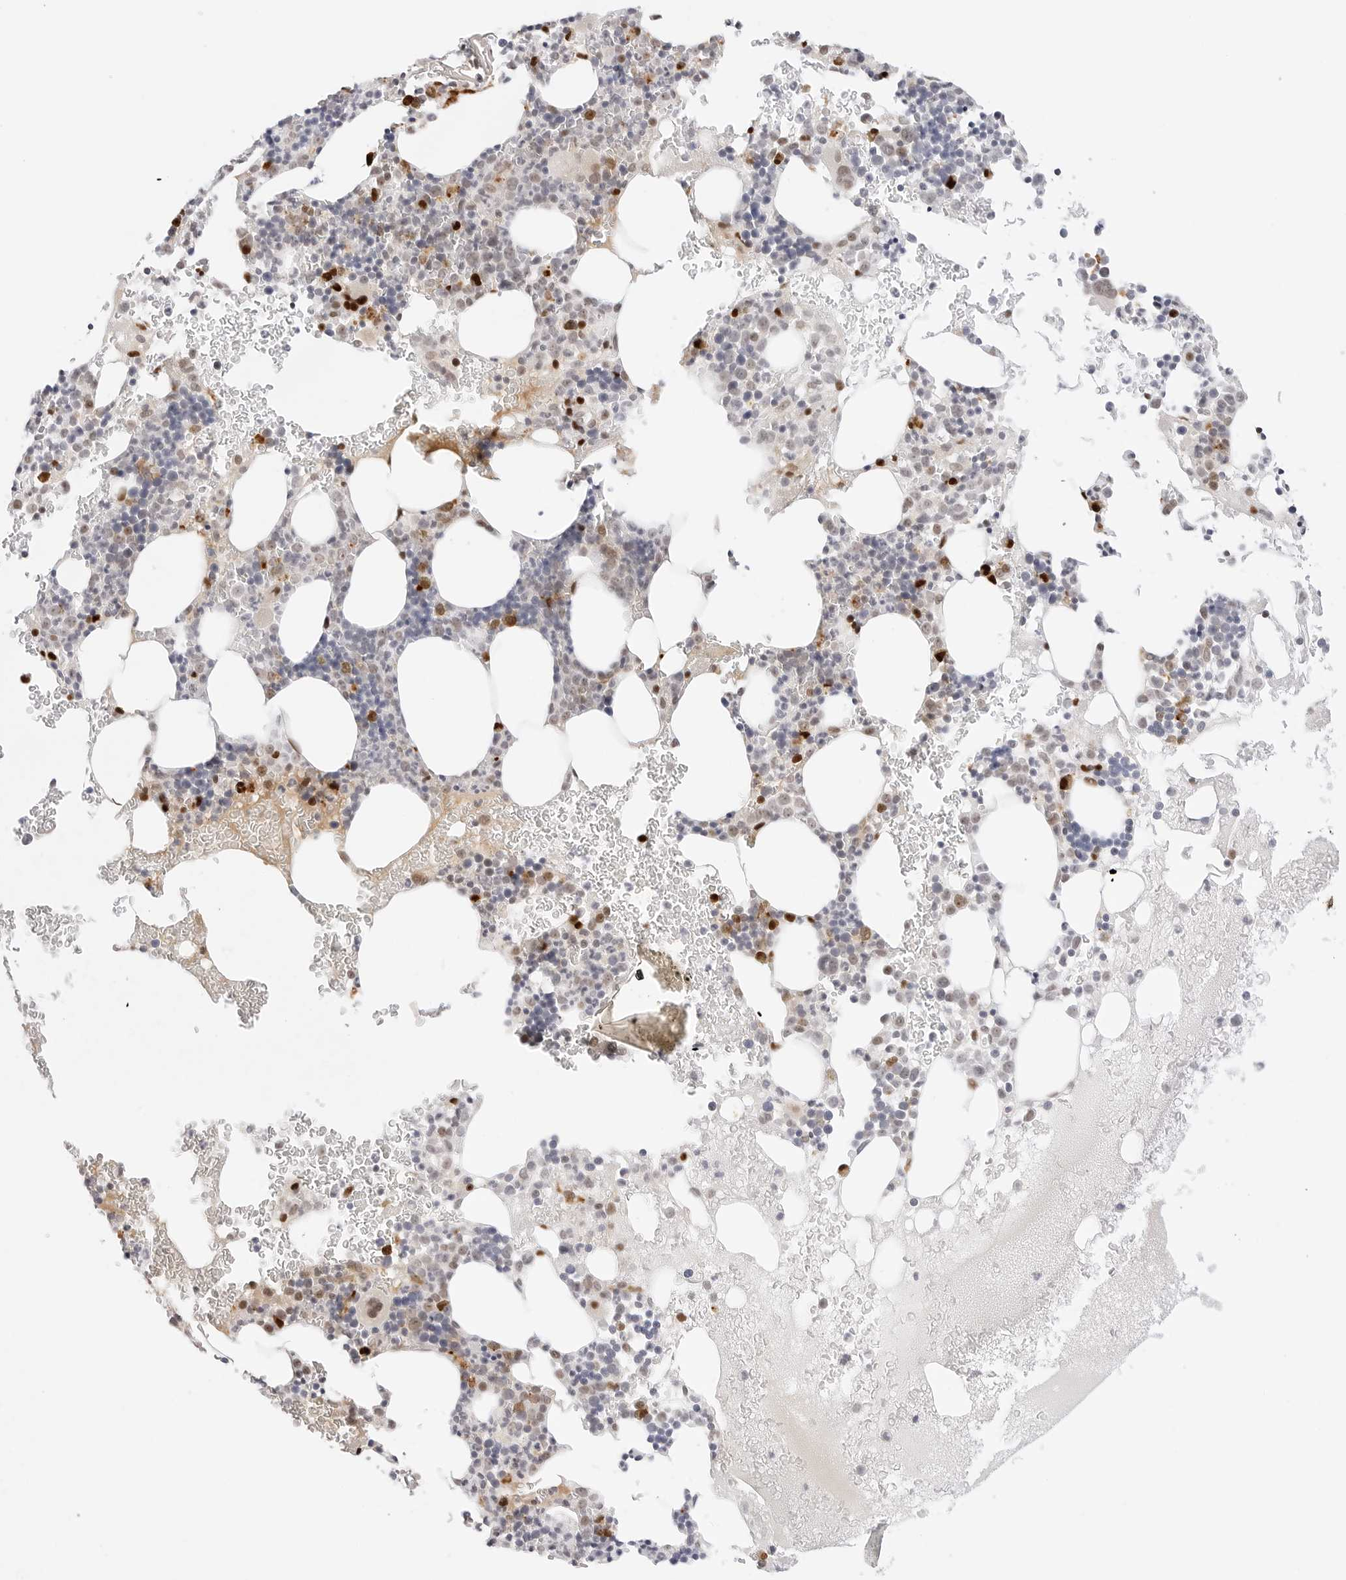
{"staining": {"intensity": "strong", "quantity": "<25%", "location": "nuclear"}, "tissue": "bone marrow", "cell_type": "Hematopoietic cells", "image_type": "normal", "snomed": [{"axis": "morphology", "description": "Normal tissue, NOS"}, {"axis": "topography", "description": "Bone marrow"}], "caption": "IHC of unremarkable human bone marrow displays medium levels of strong nuclear staining in about <25% of hematopoietic cells.", "gene": "HIPK3", "patient": {"sex": "male", "age": 73}}